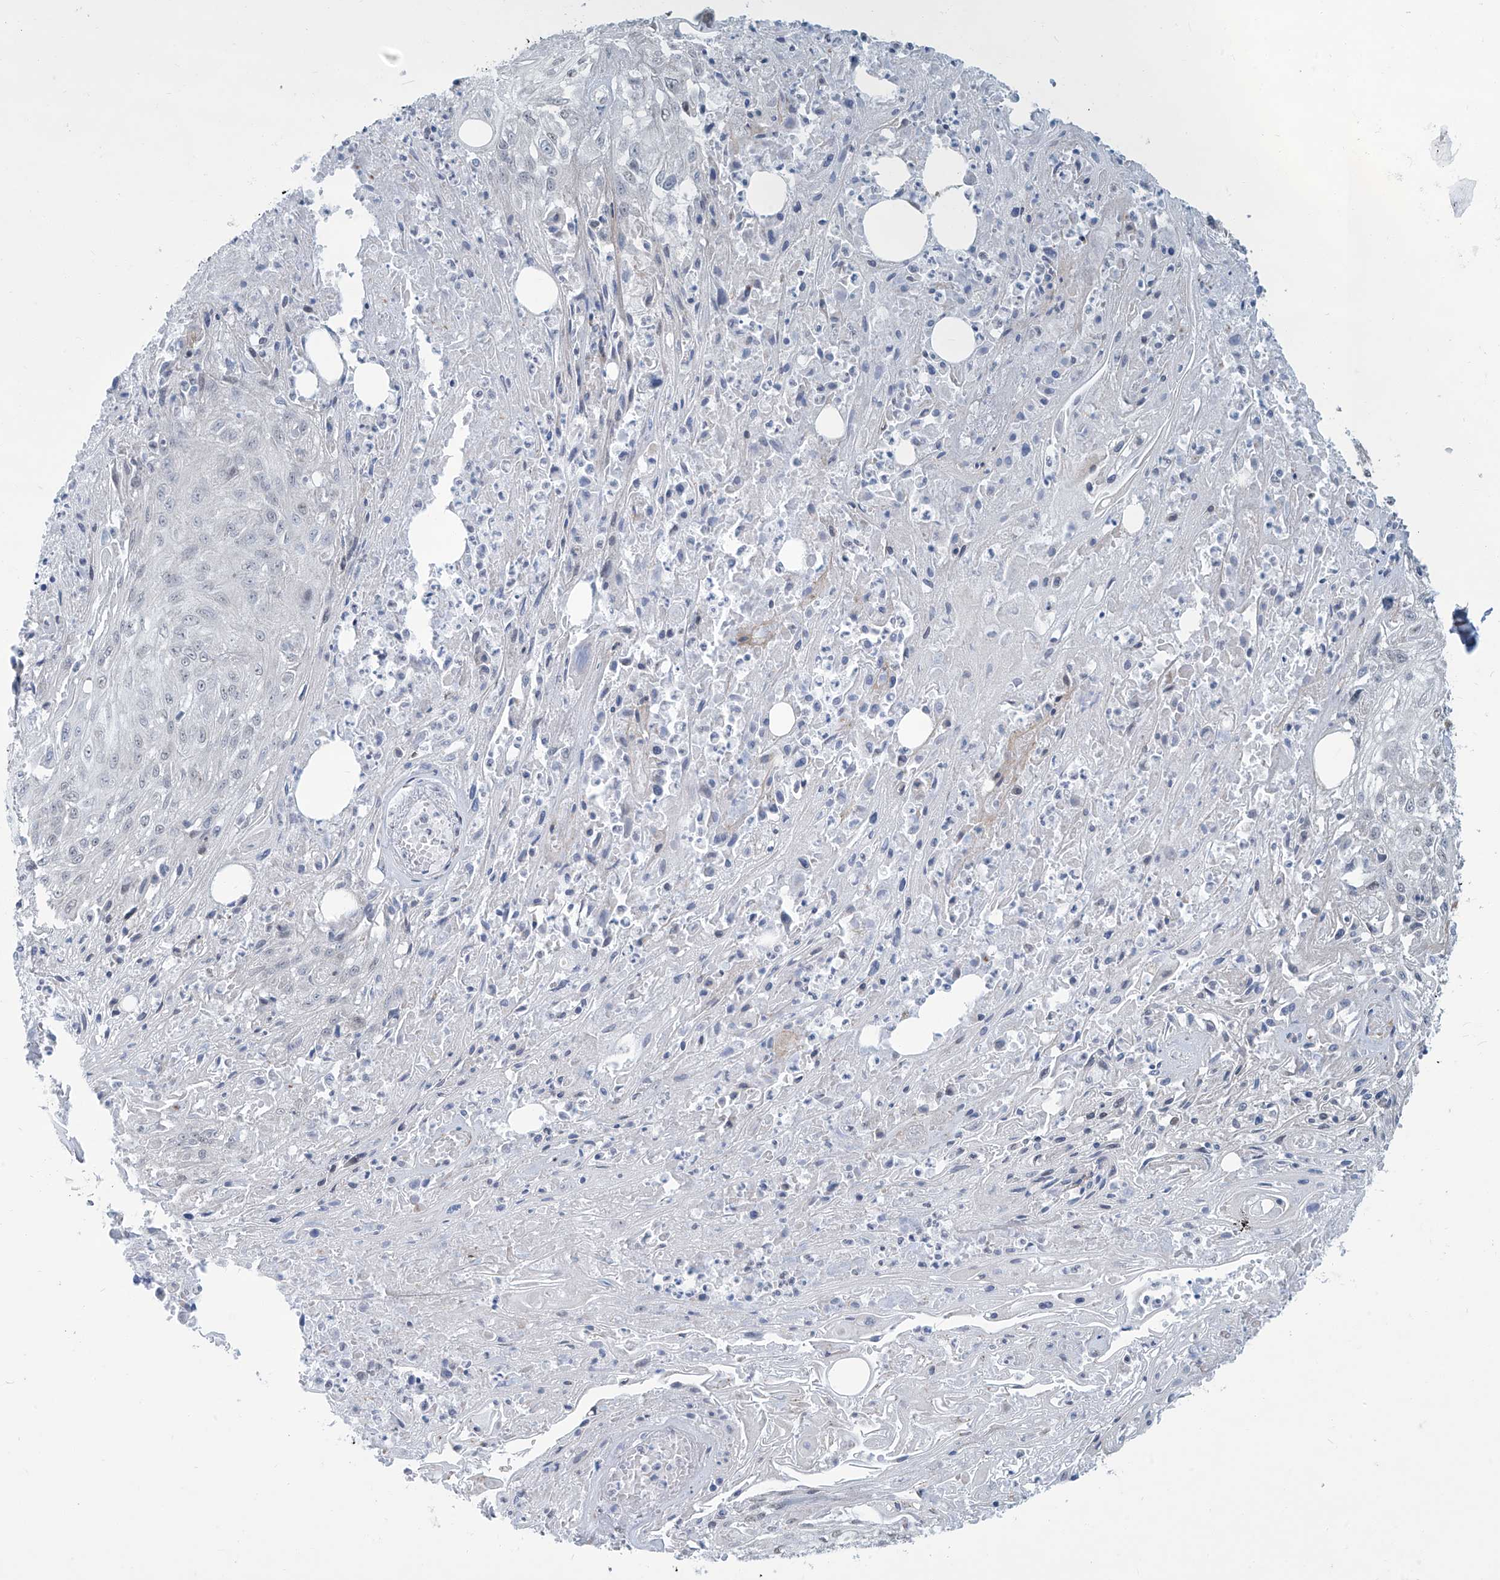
{"staining": {"intensity": "negative", "quantity": "none", "location": "none"}, "tissue": "skin cancer", "cell_type": "Tumor cells", "image_type": "cancer", "snomed": [{"axis": "morphology", "description": "Squamous cell carcinoma, NOS"}, {"axis": "morphology", "description": "Squamous cell carcinoma, metastatic, NOS"}, {"axis": "topography", "description": "Skin"}, {"axis": "topography", "description": "Lymph node"}], "caption": "The photomicrograph displays no significant expression in tumor cells of squamous cell carcinoma (skin).", "gene": "SARNP", "patient": {"sex": "male", "age": 75}}